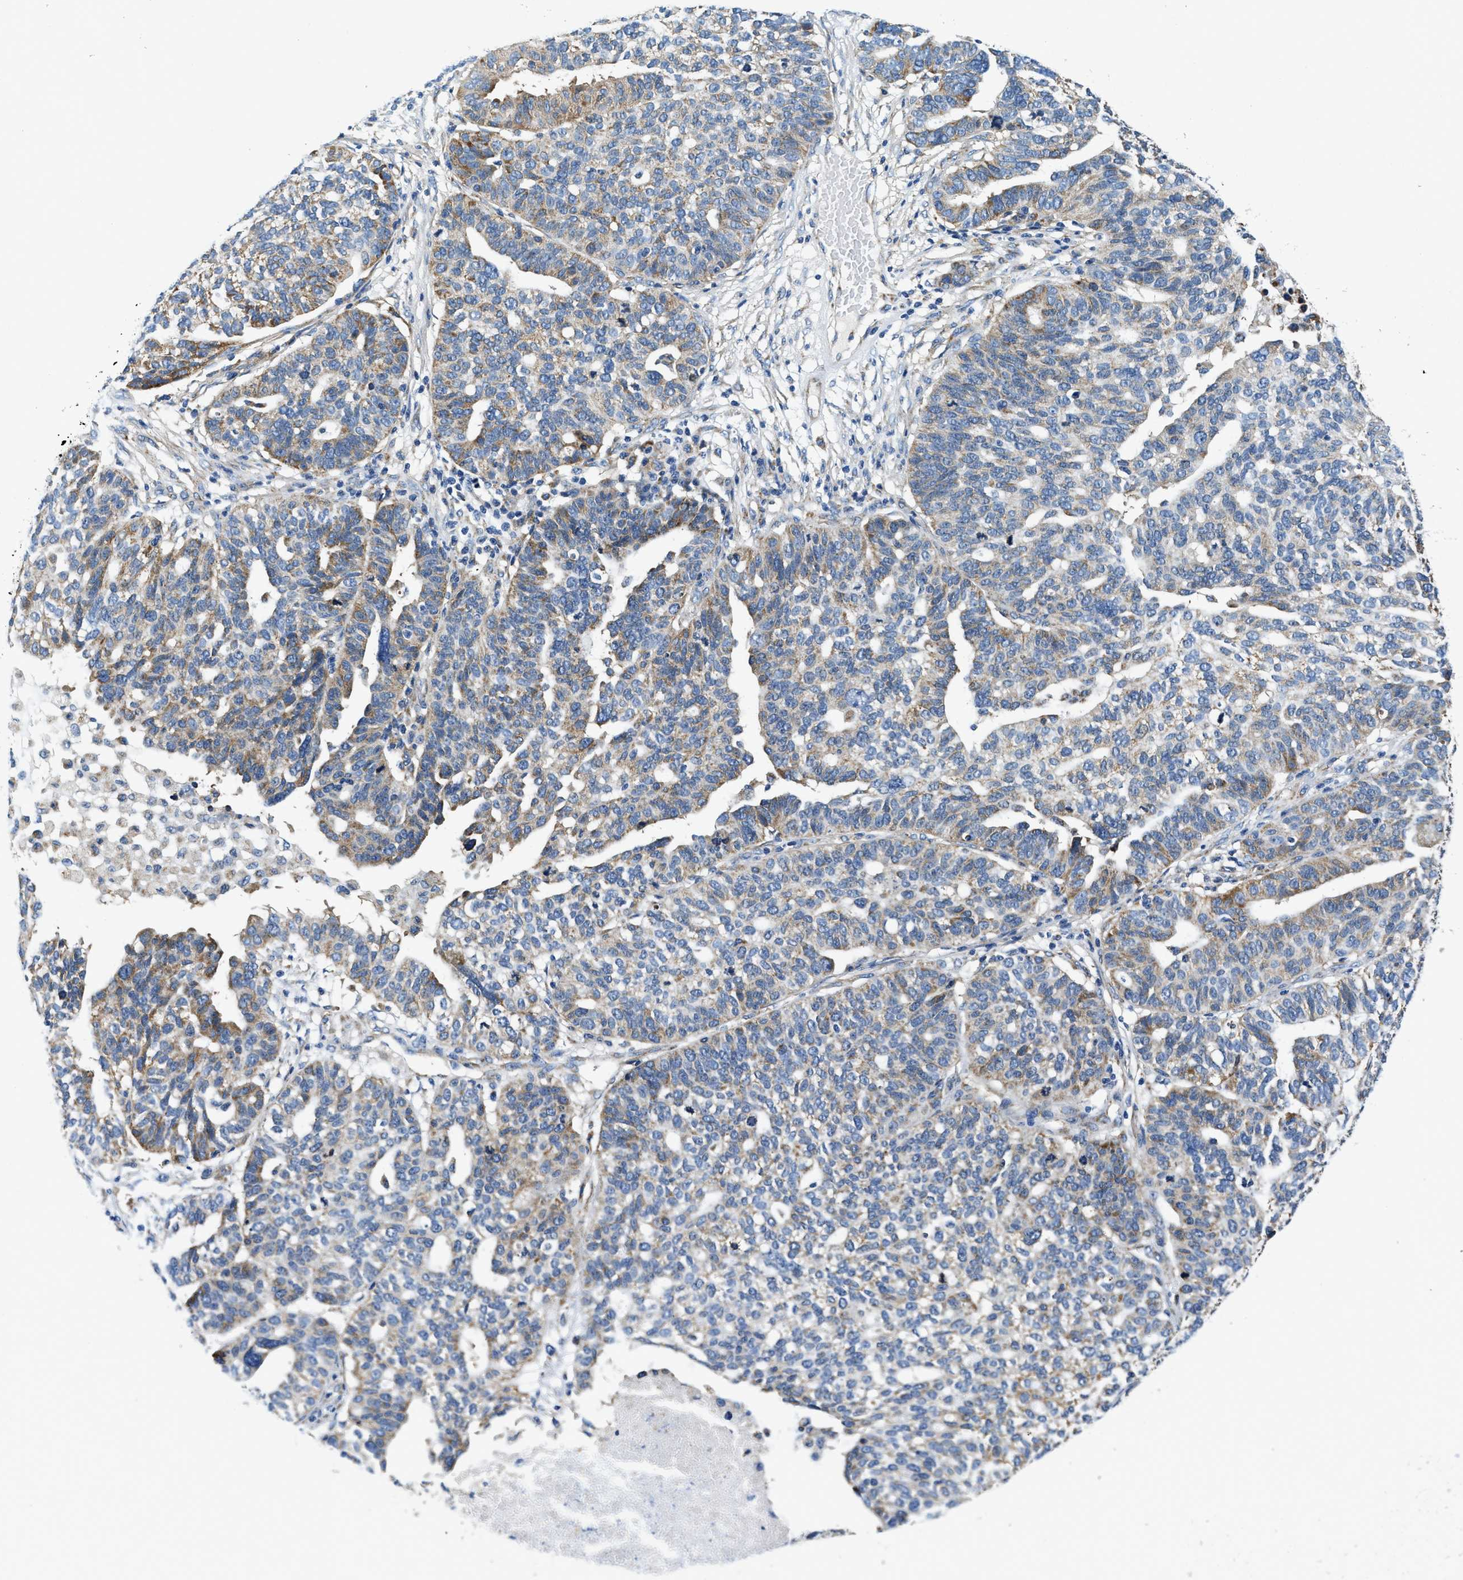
{"staining": {"intensity": "moderate", "quantity": "25%-75%", "location": "cytoplasmic/membranous"}, "tissue": "ovarian cancer", "cell_type": "Tumor cells", "image_type": "cancer", "snomed": [{"axis": "morphology", "description": "Cystadenocarcinoma, serous, NOS"}, {"axis": "topography", "description": "Ovary"}], "caption": "A histopathology image showing moderate cytoplasmic/membranous positivity in approximately 25%-75% of tumor cells in ovarian cancer, as visualized by brown immunohistochemical staining.", "gene": "SAMD4B", "patient": {"sex": "female", "age": 59}}